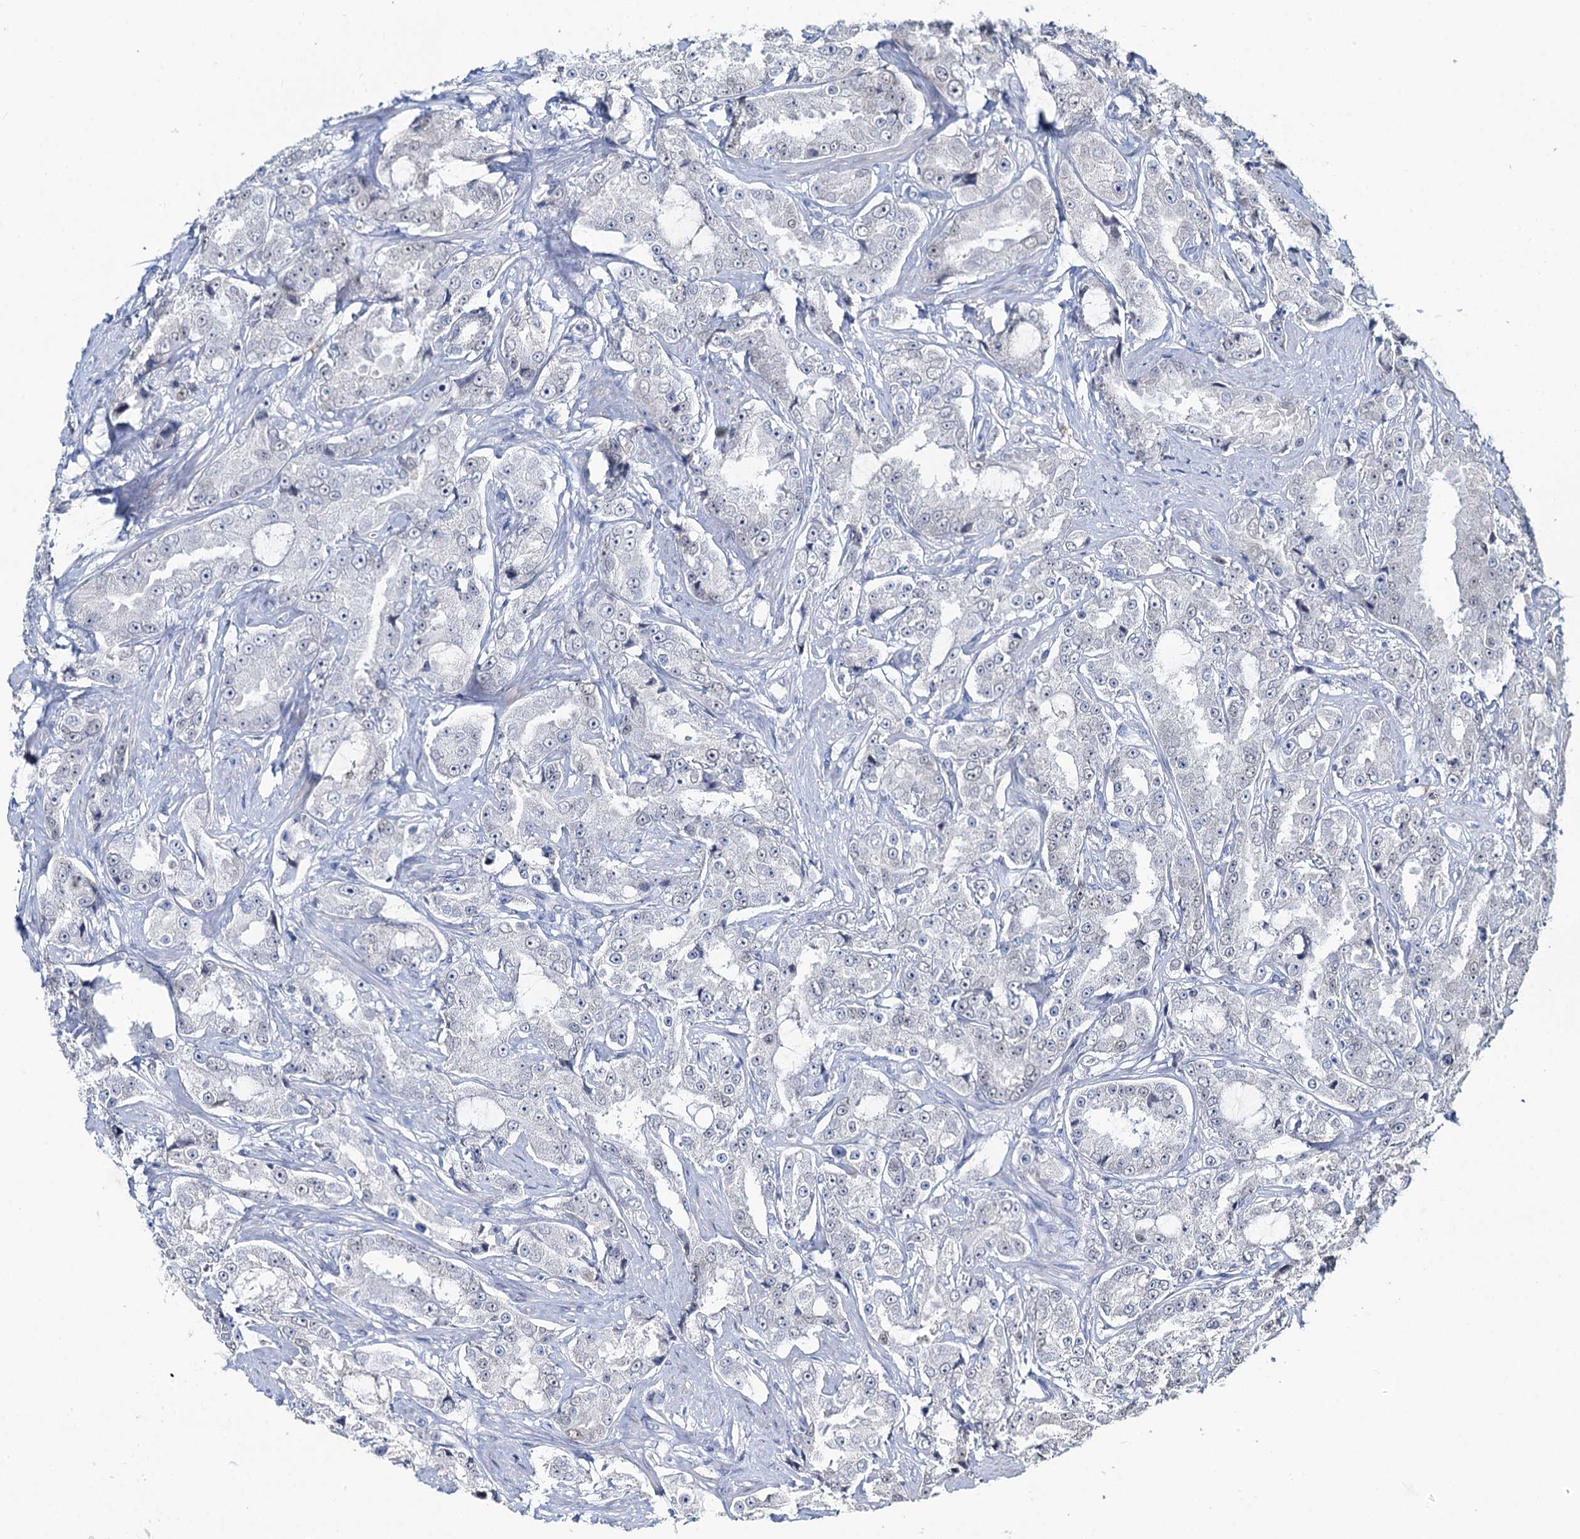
{"staining": {"intensity": "negative", "quantity": "none", "location": "none"}, "tissue": "prostate cancer", "cell_type": "Tumor cells", "image_type": "cancer", "snomed": [{"axis": "morphology", "description": "Adenocarcinoma, High grade"}, {"axis": "topography", "description": "Prostate"}], "caption": "High magnification brightfield microscopy of prostate cancer stained with DAB (3,3'-diaminobenzidine) (brown) and counterstained with hematoxylin (blue): tumor cells show no significant positivity.", "gene": "TOX3", "patient": {"sex": "male", "age": 73}}